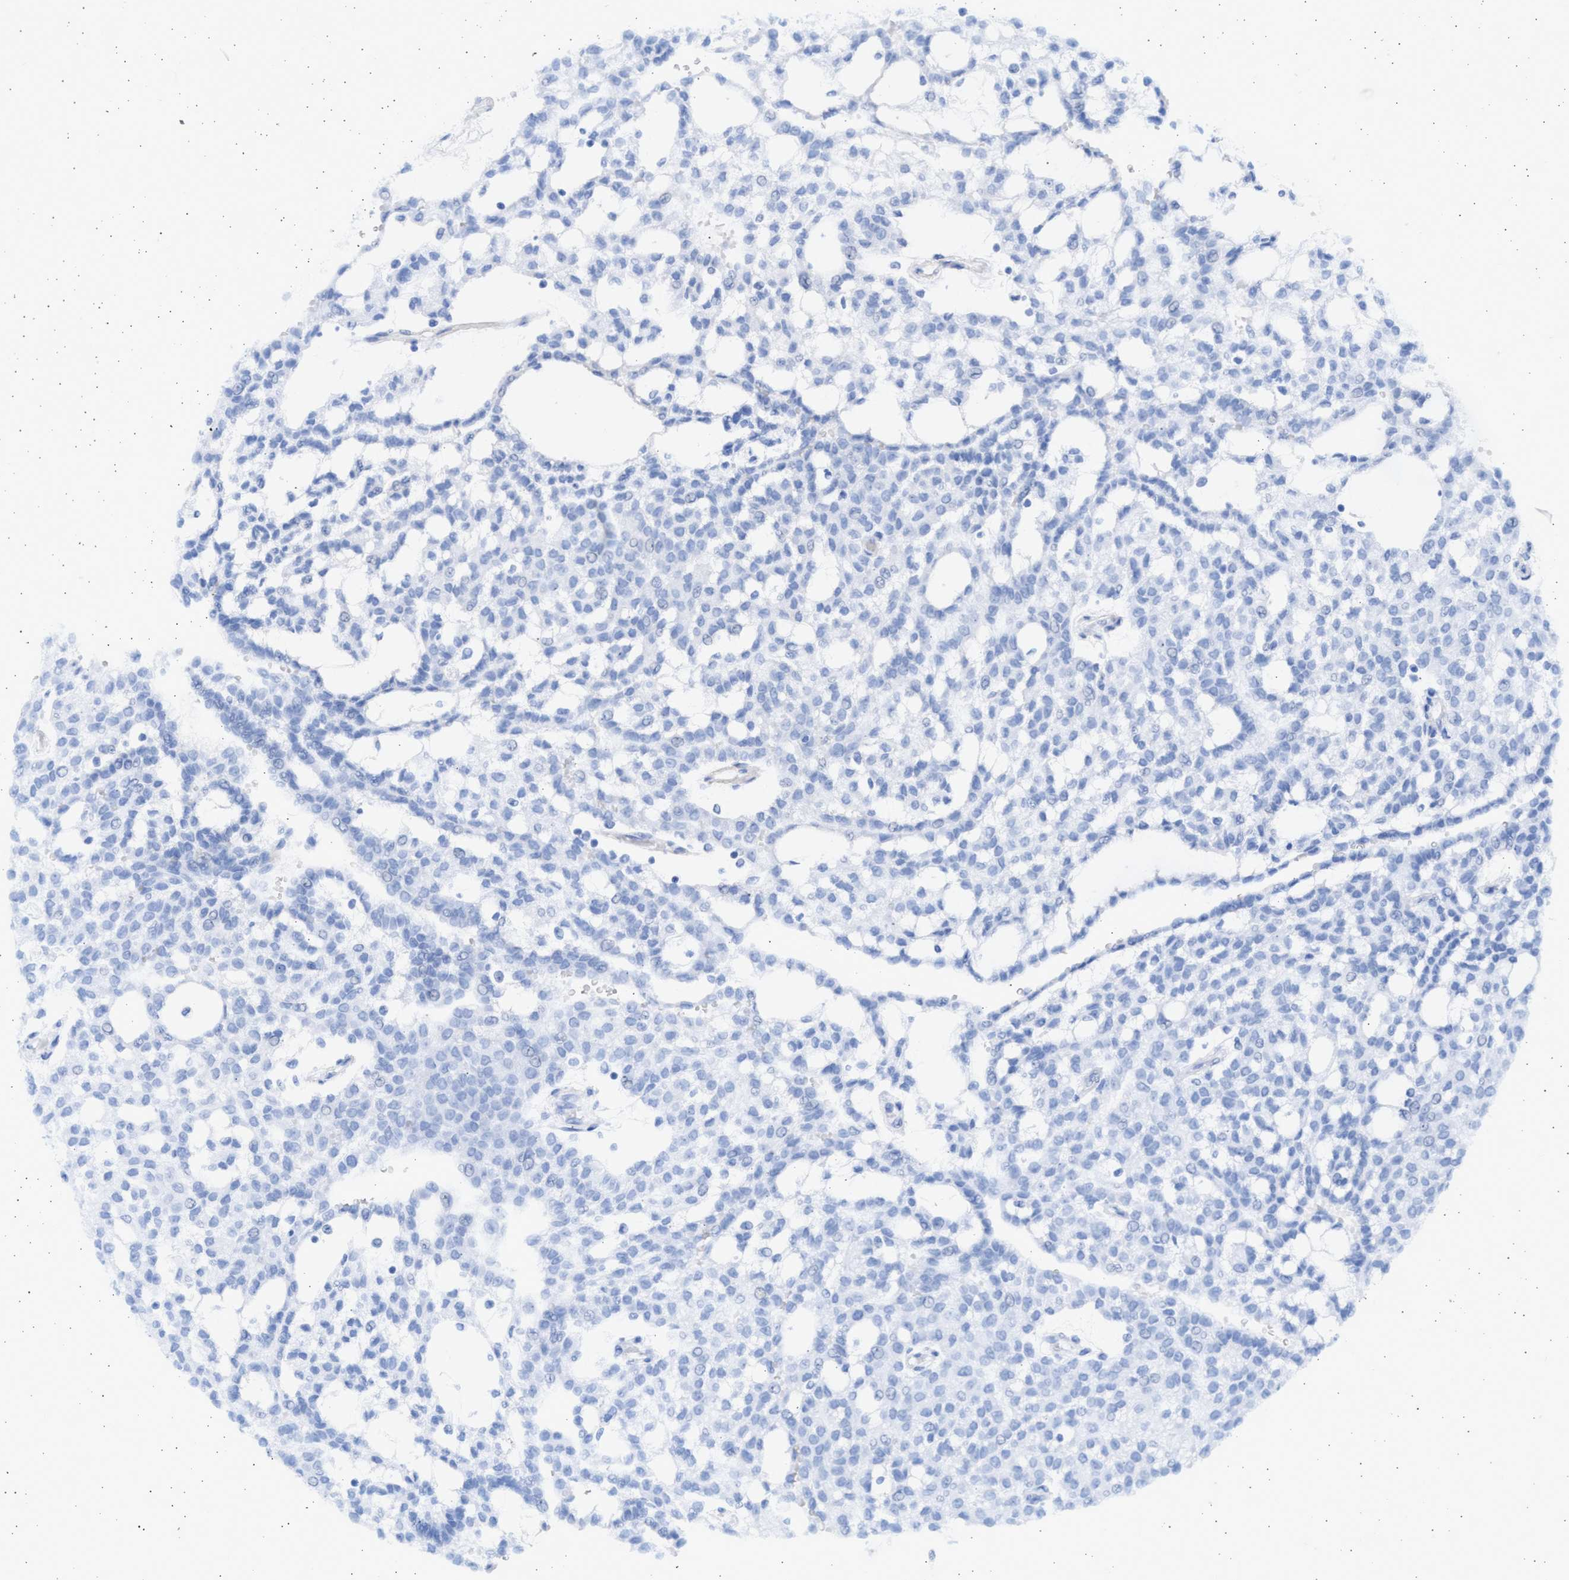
{"staining": {"intensity": "negative", "quantity": "none", "location": "none"}, "tissue": "renal cancer", "cell_type": "Tumor cells", "image_type": "cancer", "snomed": [{"axis": "morphology", "description": "Adenocarcinoma, NOS"}, {"axis": "topography", "description": "Kidney"}], "caption": "Image shows no significant protein positivity in tumor cells of renal adenocarcinoma. (DAB immunohistochemistry (IHC) with hematoxylin counter stain).", "gene": "NBR1", "patient": {"sex": "male", "age": 63}}